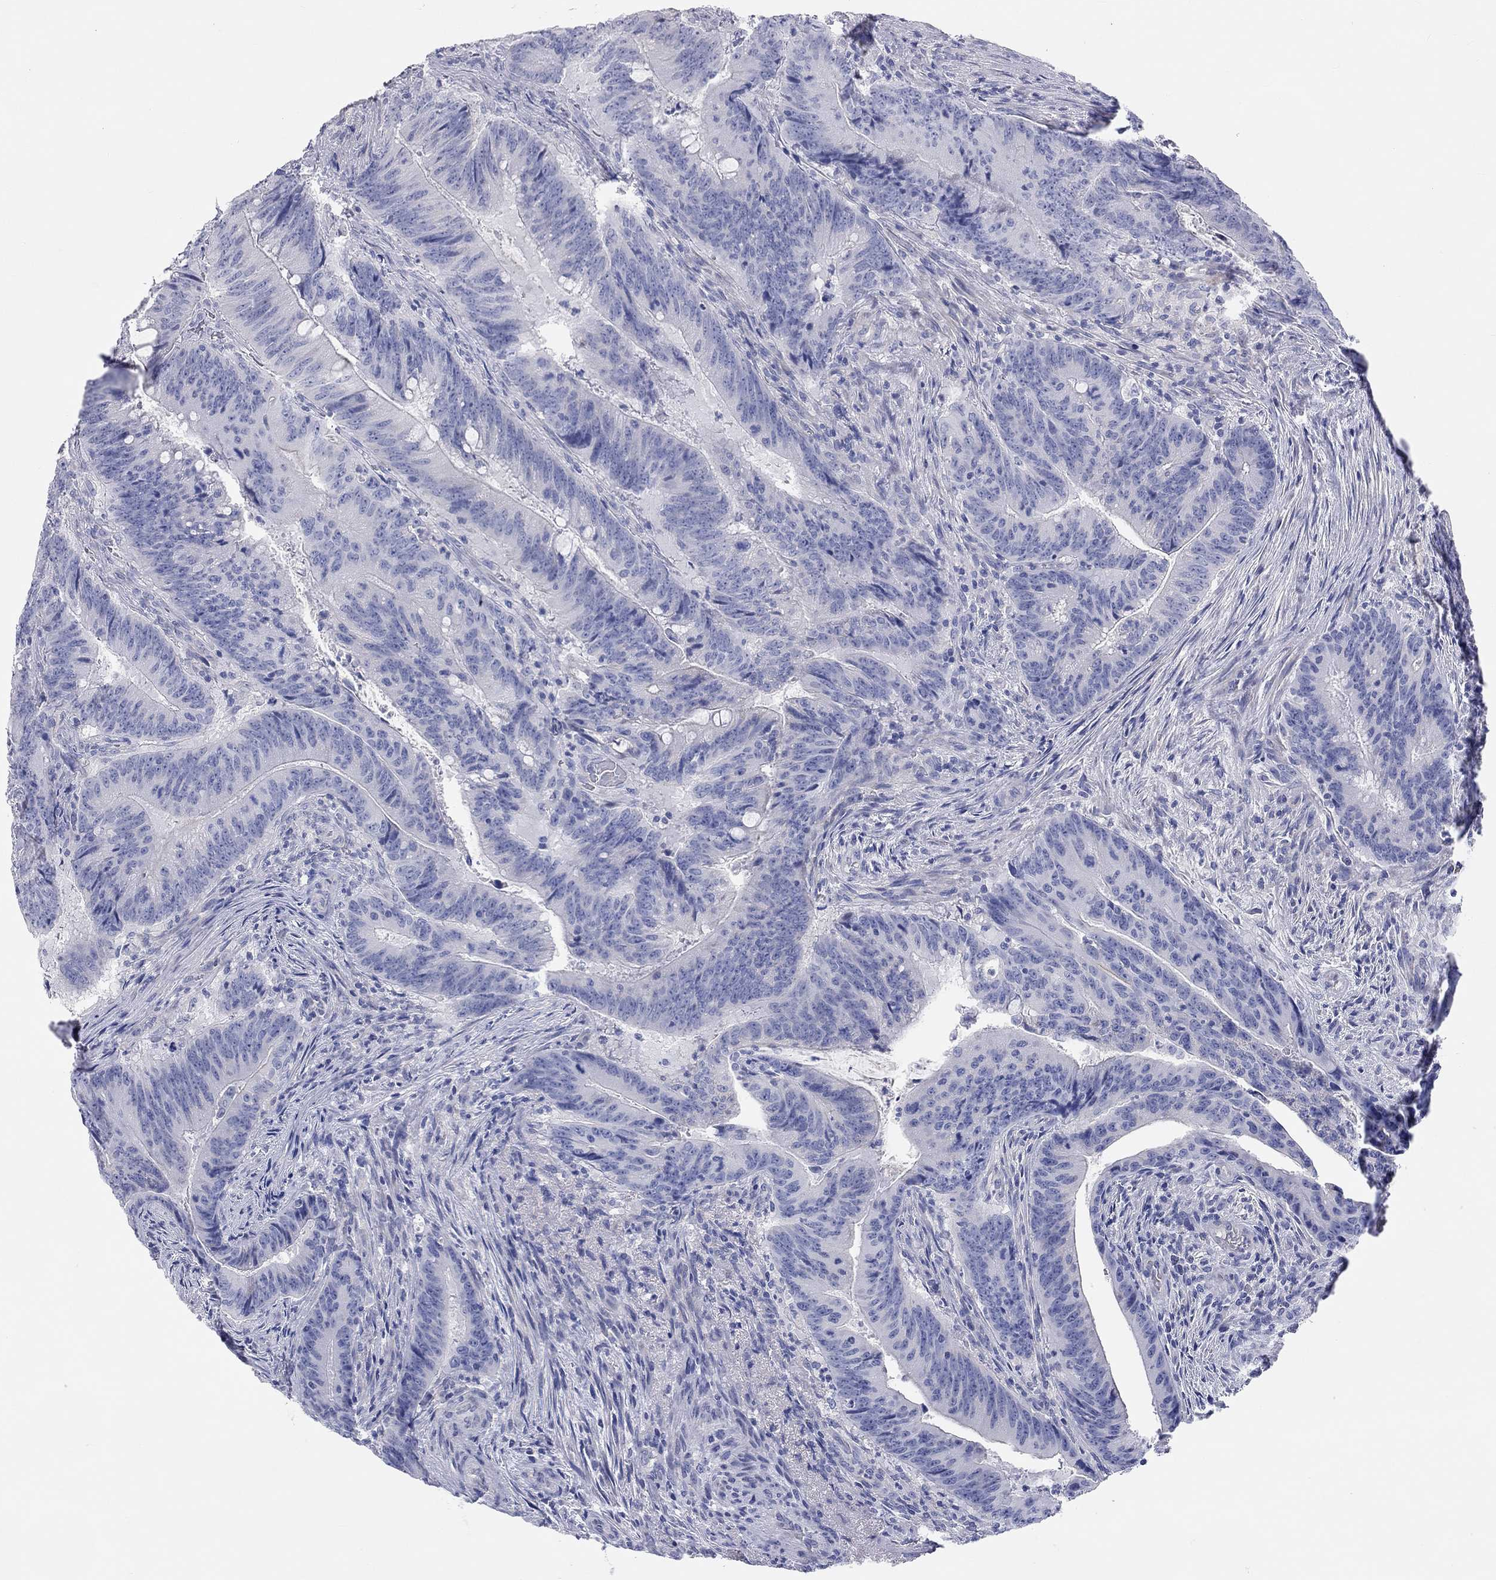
{"staining": {"intensity": "negative", "quantity": "none", "location": "none"}, "tissue": "colorectal cancer", "cell_type": "Tumor cells", "image_type": "cancer", "snomed": [{"axis": "morphology", "description": "Adenocarcinoma, NOS"}, {"axis": "topography", "description": "Colon"}], "caption": "Colorectal cancer stained for a protein using IHC reveals no staining tumor cells.", "gene": "ST7L", "patient": {"sex": "female", "age": 87}}